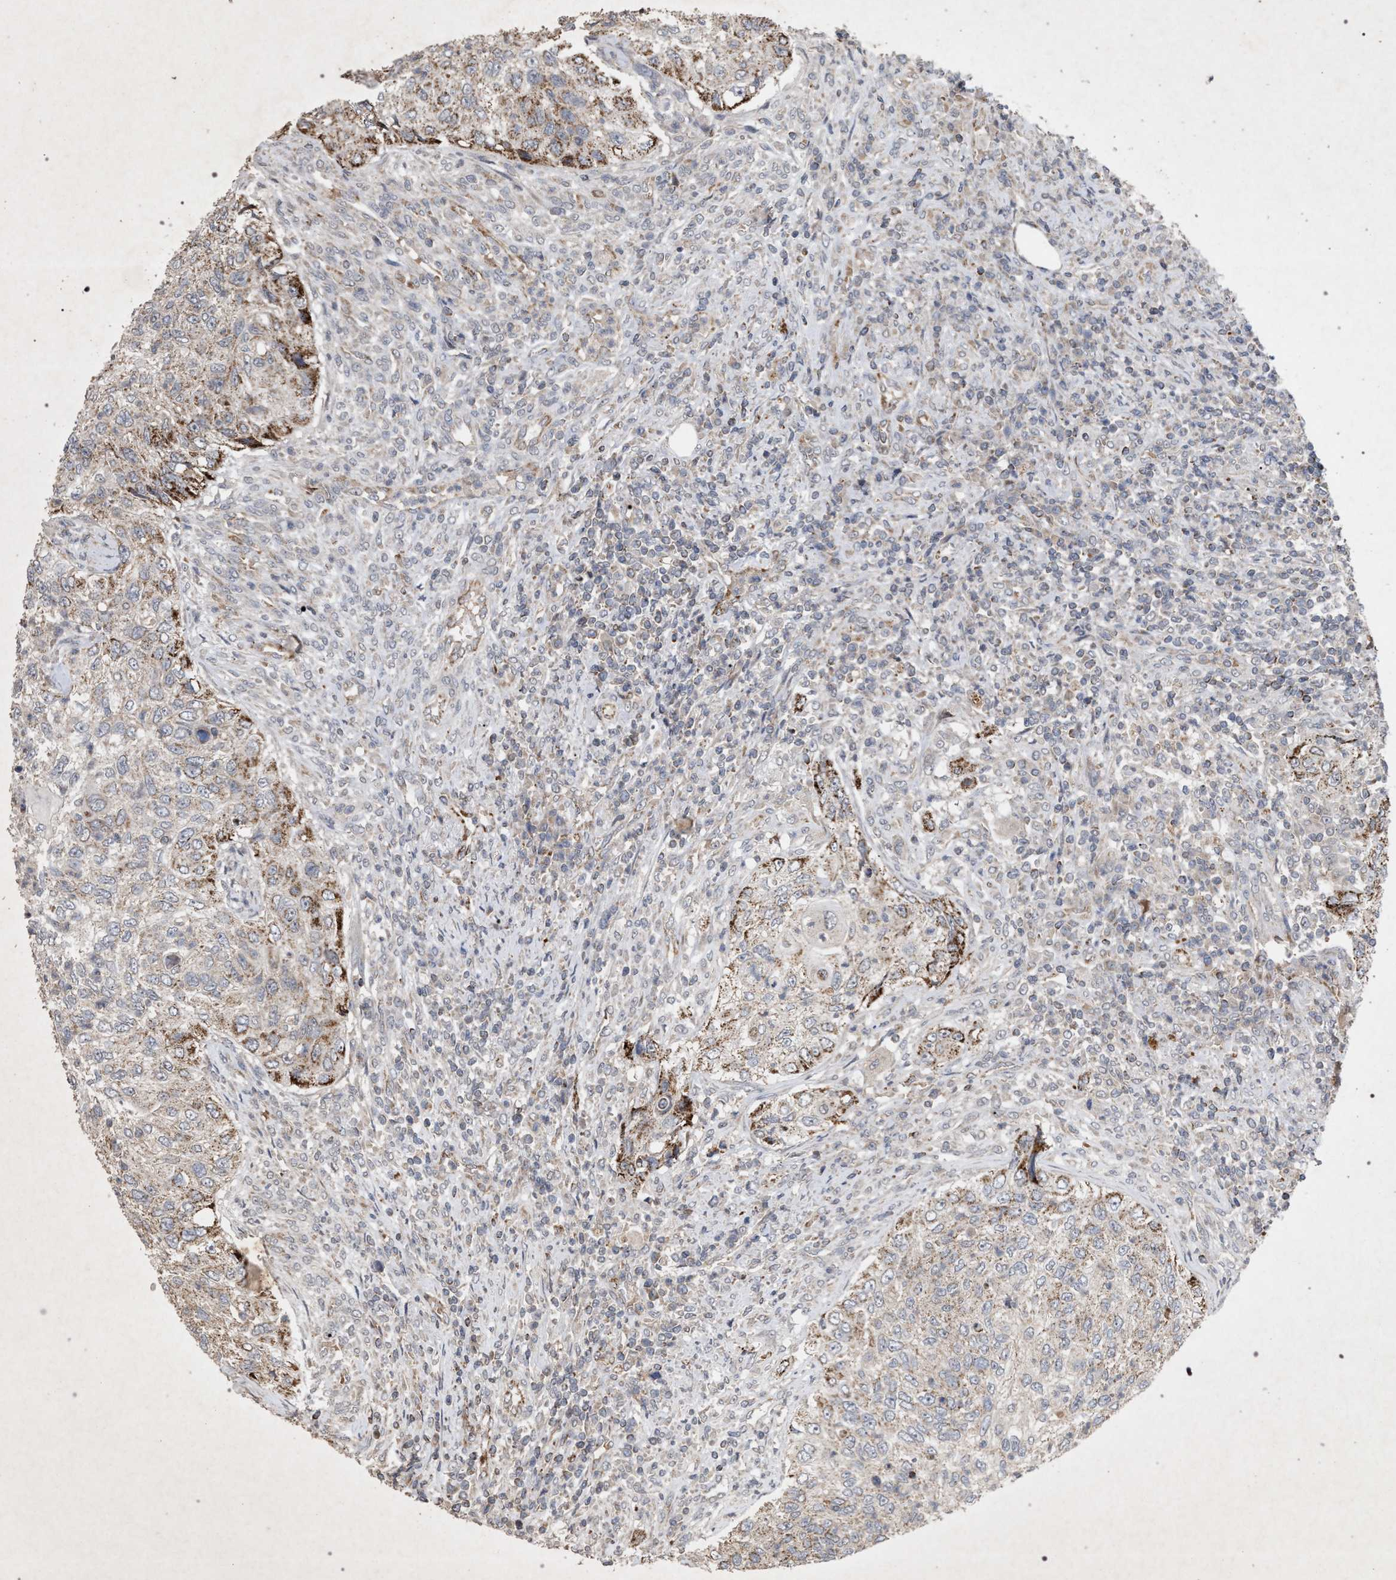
{"staining": {"intensity": "moderate", "quantity": "25%-75%", "location": "cytoplasmic/membranous"}, "tissue": "urothelial cancer", "cell_type": "Tumor cells", "image_type": "cancer", "snomed": [{"axis": "morphology", "description": "Urothelial carcinoma, High grade"}, {"axis": "topography", "description": "Urinary bladder"}], "caption": "The image displays immunohistochemical staining of urothelial carcinoma (high-grade). There is moderate cytoplasmic/membranous staining is seen in approximately 25%-75% of tumor cells. (Brightfield microscopy of DAB IHC at high magnification).", "gene": "PKD2L1", "patient": {"sex": "female", "age": 60}}